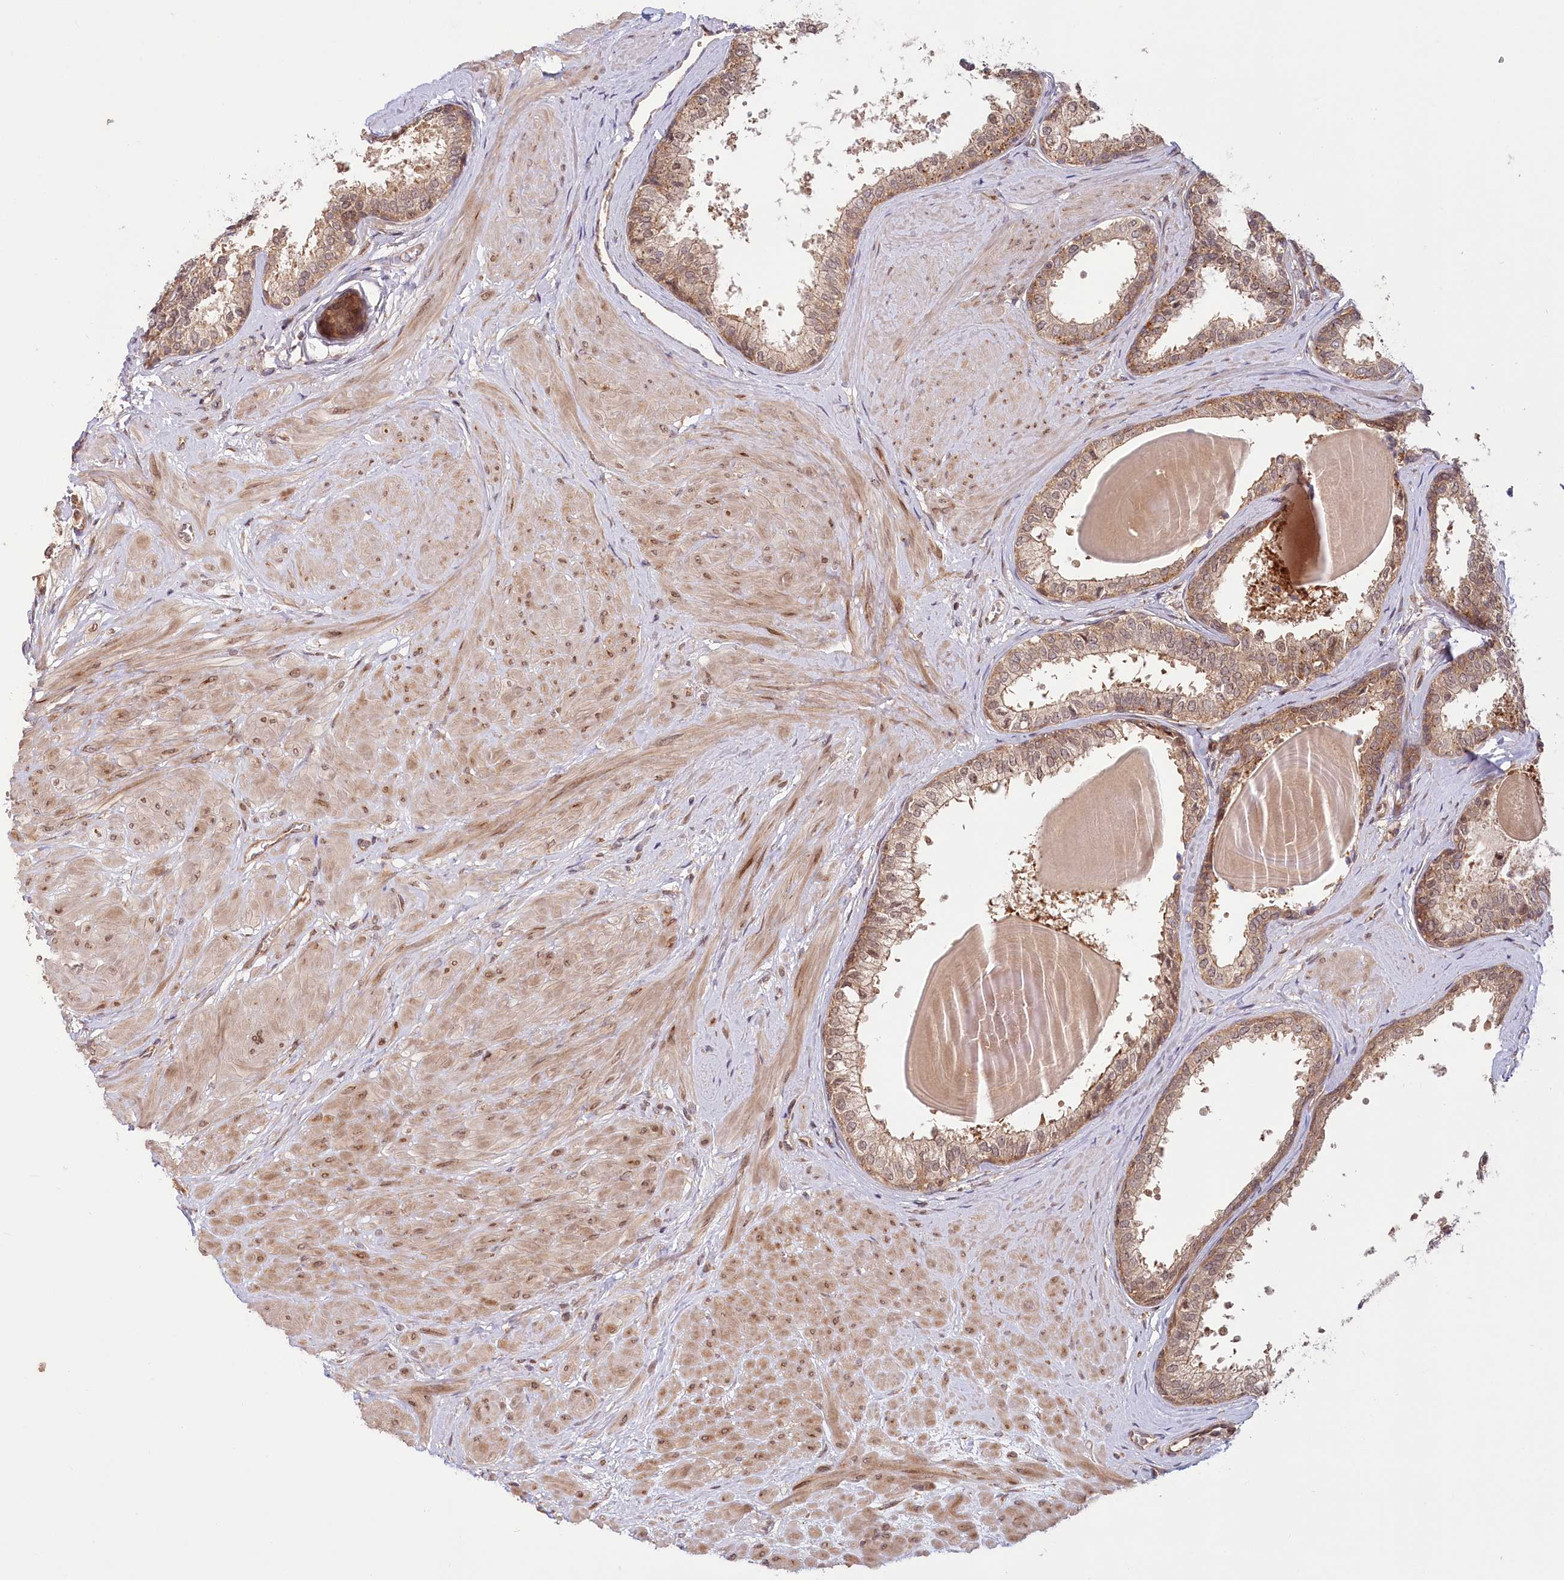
{"staining": {"intensity": "moderate", "quantity": "25%-75%", "location": "cytoplasmic/membranous"}, "tissue": "prostate", "cell_type": "Glandular cells", "image_type": "normal", "snomed": [{"axis": "morphology", "description": "Normal tissue, NOS"}, {"axis": "topography", "description": "Prostate"}], "caption": "Brown immunohistochemical staining in benign human prostate demonstrates moderate cytoplasmic/membranous expression in approximately 25%-75% of glandular cells. (DAB (3,3'-diaminobenzidine) = brown stain, brightfield microscopy at high magnification).", "gene": "CEP70", "patient": {"sex": "male", "age": 48}}